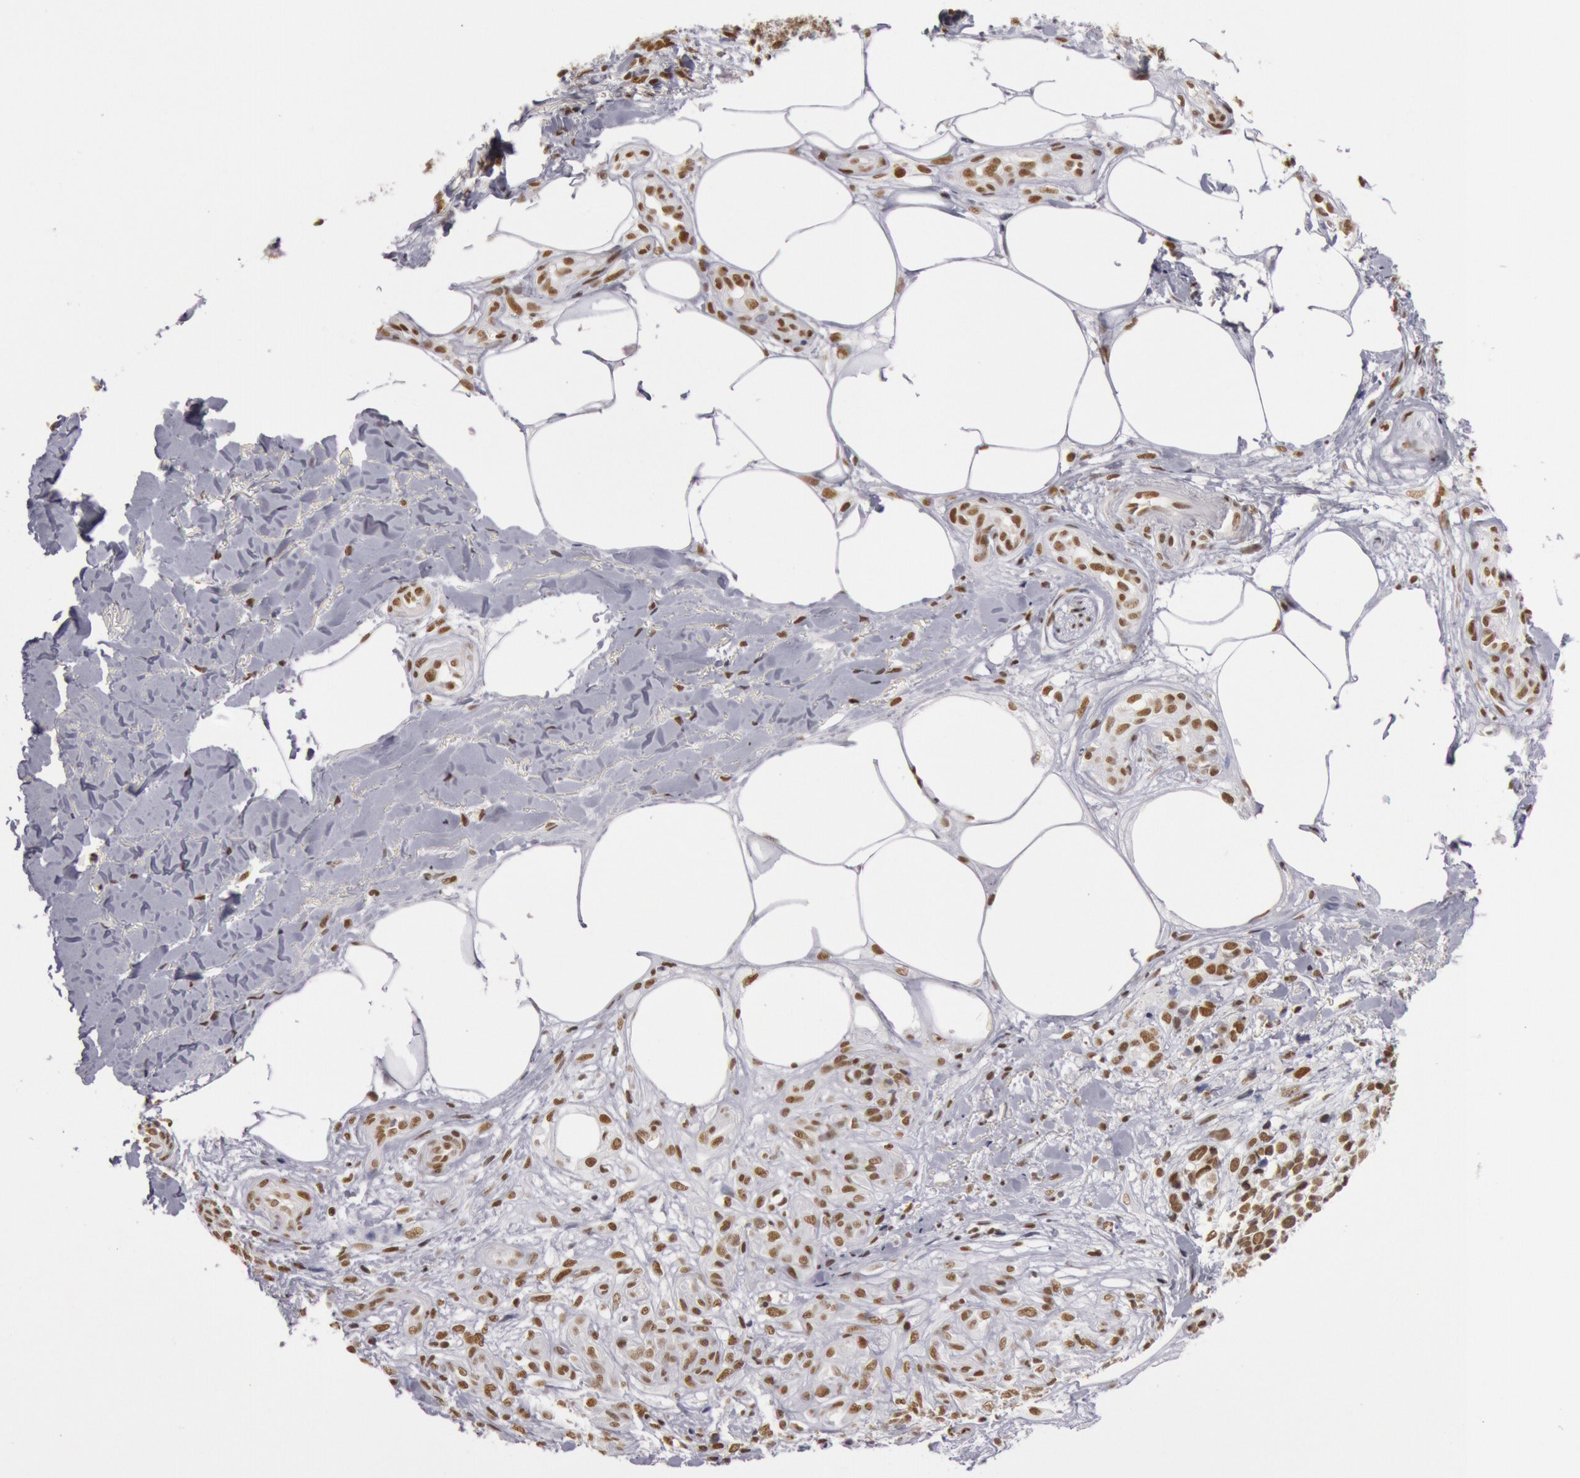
{"staining": {"intensity": "moderate", "quantity": ">75%", "location": "nuclear"}, "tissue": "melanoma", "cell_type": "Tumor cells", "image_type": "cancer", "snomed": [{"axis": "morphology", "description": "Malignant melanoma, NOS"}, {"axis": "topography", "description": "Skin"}], "caption": "Immunohistochemistry micrograph of melanoma stained for a protein (brown), which demonstrates medium levels of moderate nuclear positivity in about >75% of tumor cells.", "gene": "ESS2", "patient": {"sex": "female", "age": 85}}